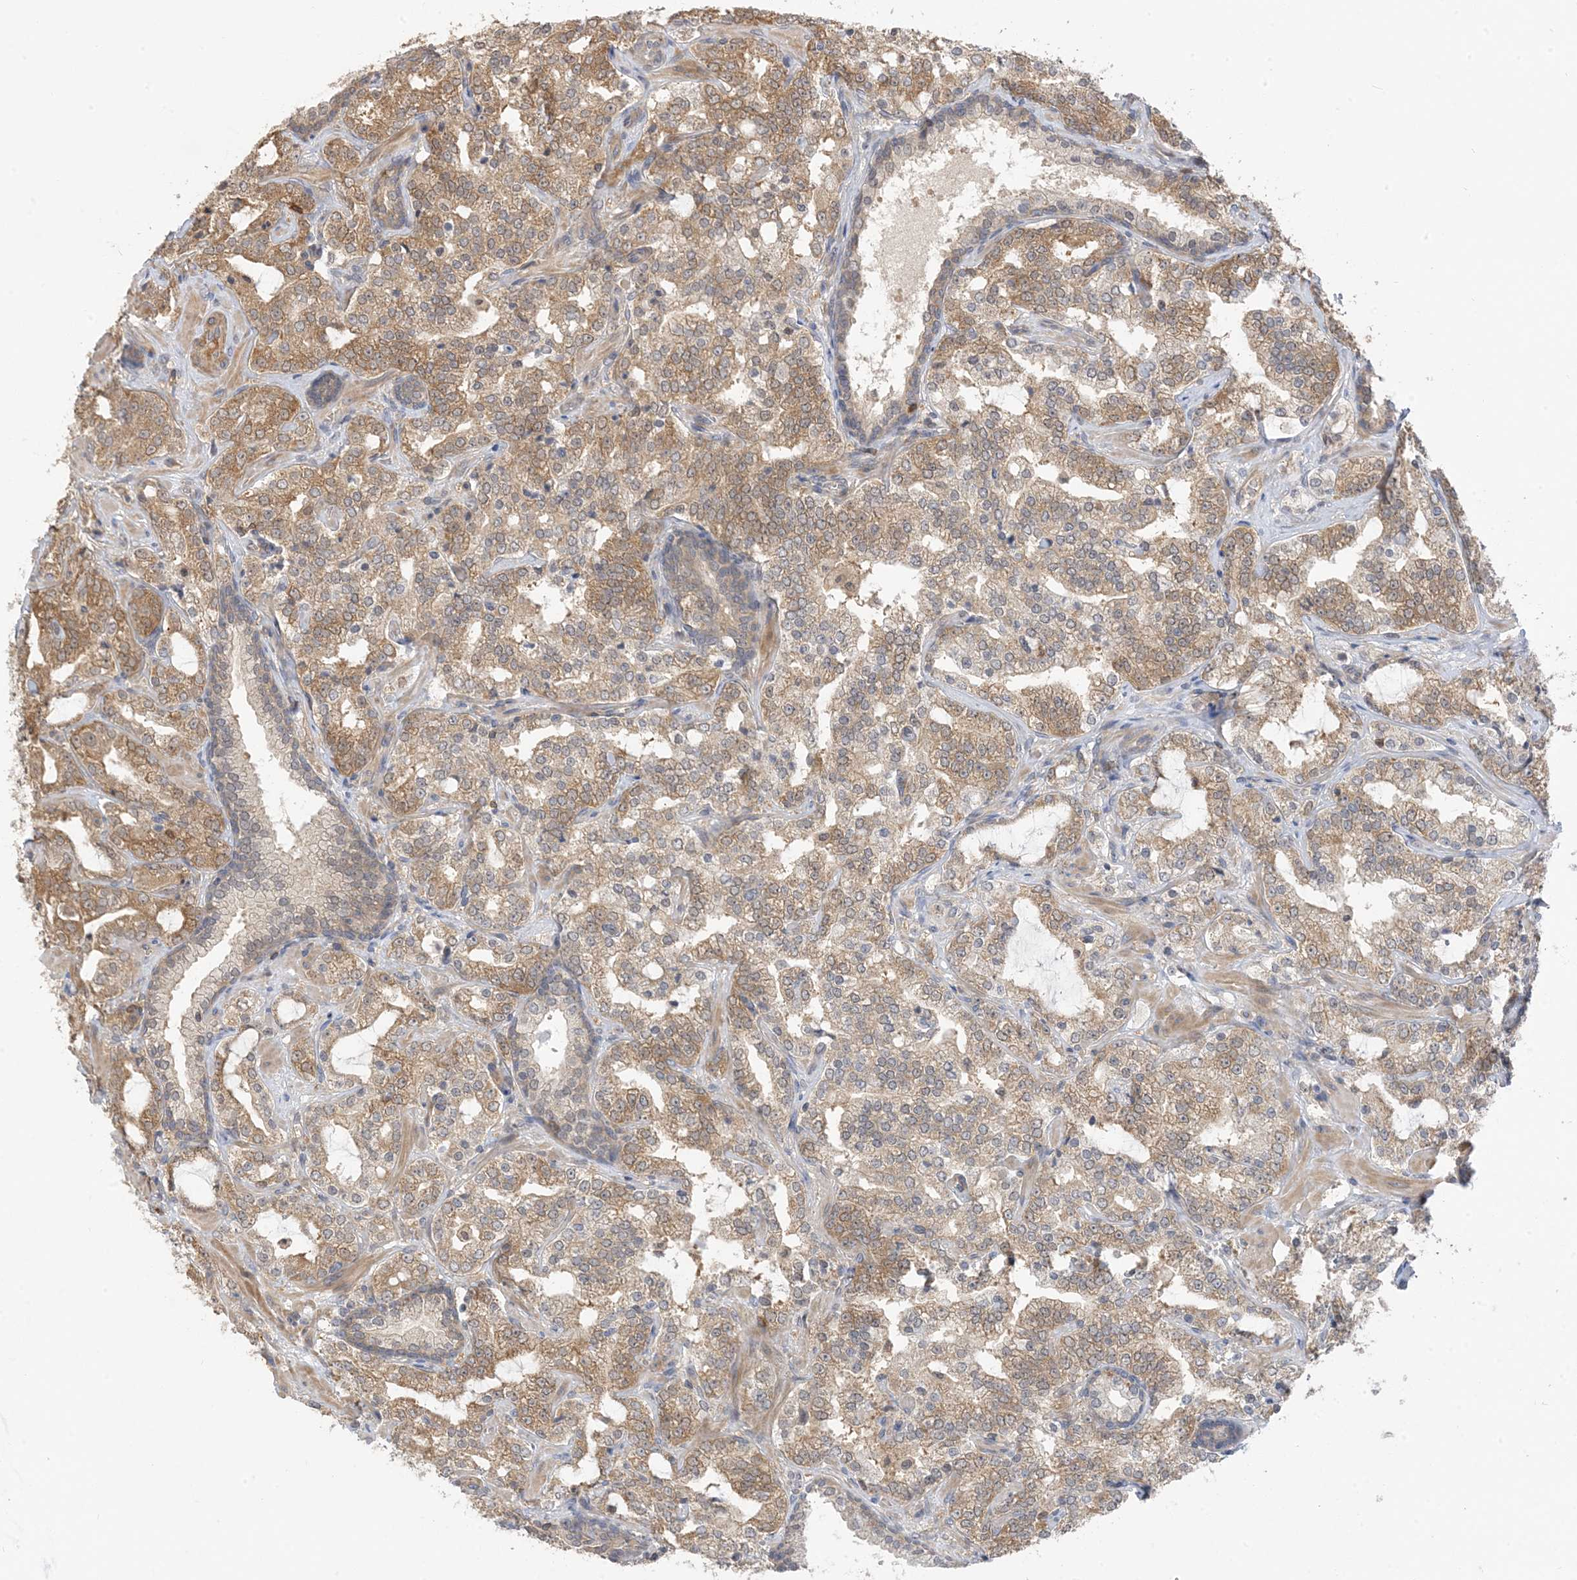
{"staining": {"intensity": "moderate", "quantity": ">75%", "location": "cytoplasmic/membranous"}, "tissue": "prostate cancer", "cell_type": "Tumor cells", "image_type": "cancer", "snomed": [{"axis": "morphology", "description": "Adenocarcinoma, High grade"}, {"axis": "topography", "description": "Prostate"}], "caption": "The immunohistochemical stain highlights moderate cytoplasmic/membranous staining in tumor cells of prostate adenocarcinoma (high-grade) tissue. (IHC, brightfield microscopy, high magnification).", "gene": "WDR26", "patient": {"sex": "male", "age": 64}}